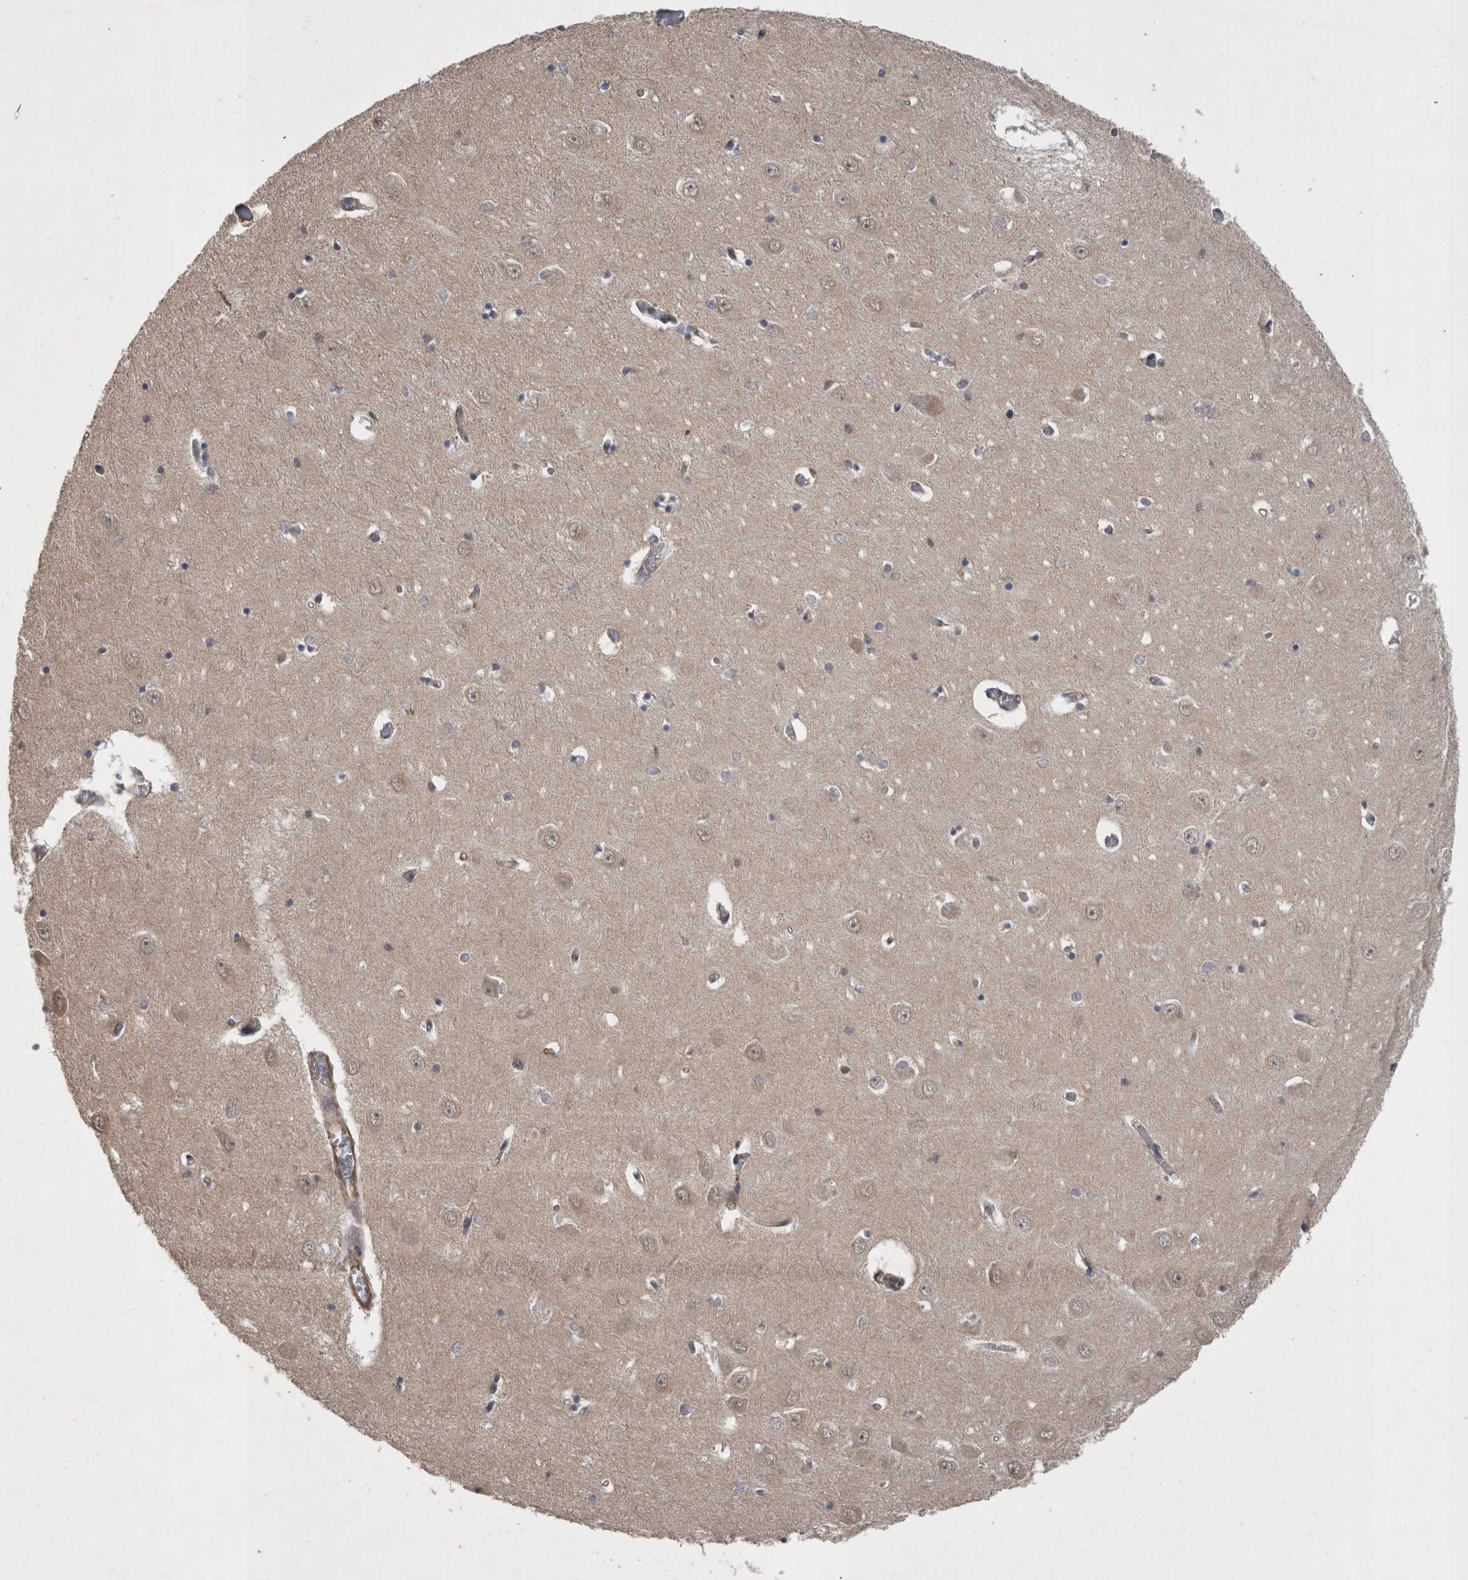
{"staining": {"intensity": "negative", "quantity": "none", "location": "none"}, "tissue": "hippocampus", "cell_type": "Glial cells", "image_type": "normal", "snomed": [{"axis": "morphology", "description": "Normal tissue, NOS"}, {"axis": "topography", "description": "Hippocampus"}], "caption": "Normal hippocampus was stained to show a protein in brown. There is no significant expression in glial cells. The staining was performed using DAB (3,3'-diaminobenzidine) to visualize the protein expression in brown, while the nuclei were stained in blue with hematoxylin (Magnification: 20x).", "gene": "SPATA48", "patient": {"sex": "male", "age": 70}}